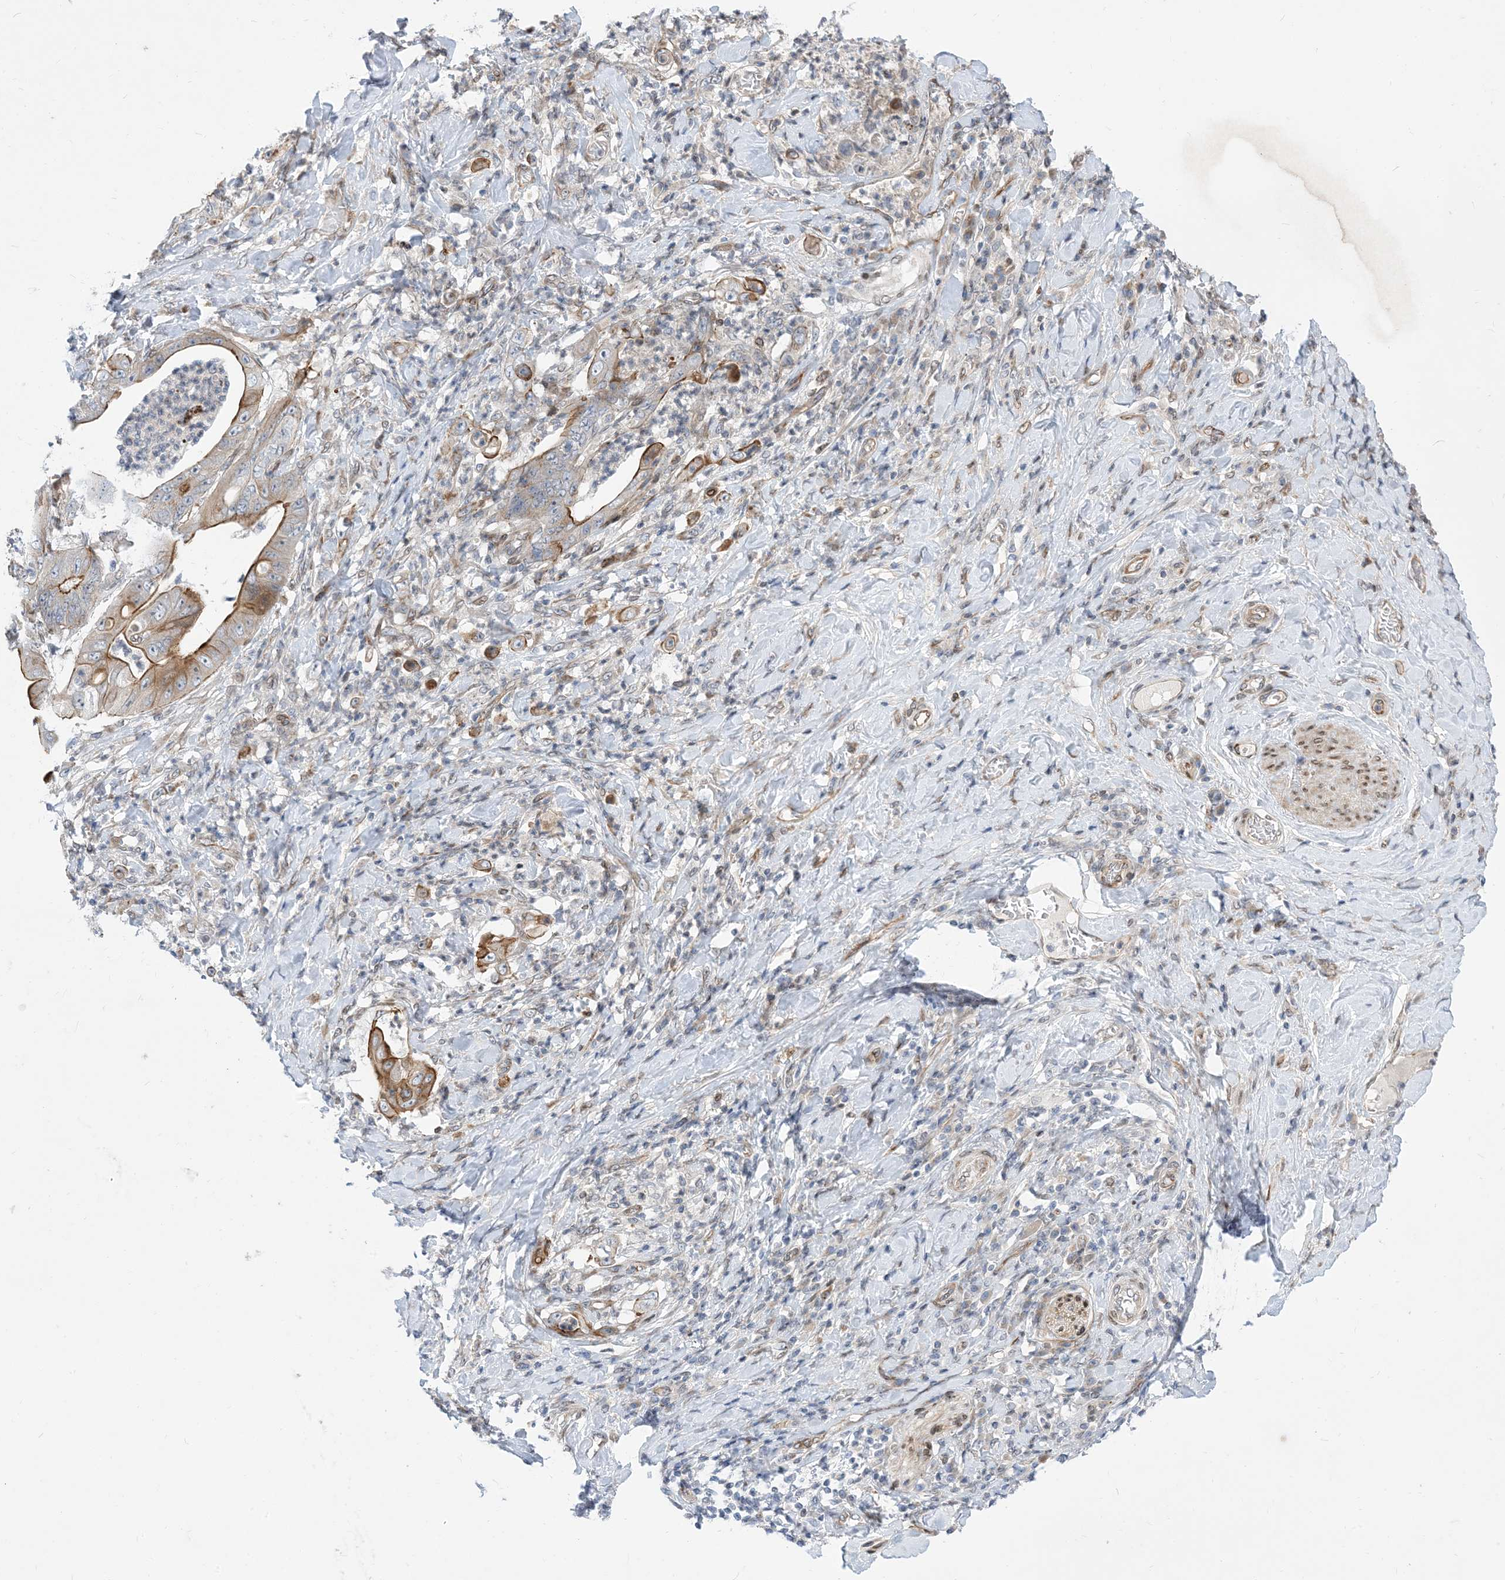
{"staining": {"intensity": "moderate", "quantity": ">75%", "location": "cytoplasmic/membranous"}, "tissue": "stomach cancer", "cell_type": "Tumor cells", "image_type": "cancer", "snomed": [{"axis": "morphology", "description": "Adenocarcinoma, NOS"}, {"axis": "topography", "description": "Stomach"}], "caption": "Immunohistochemistry (IHC) histopathology image of stomach adenocarcinoma stained for a protein (brown), which shows medium levels of moderate cytoplasmic/membranous expression in approximately >75% of tumor cells.", "gene": "TYSND1", "patient": {"sex": "female", "age": 73}}